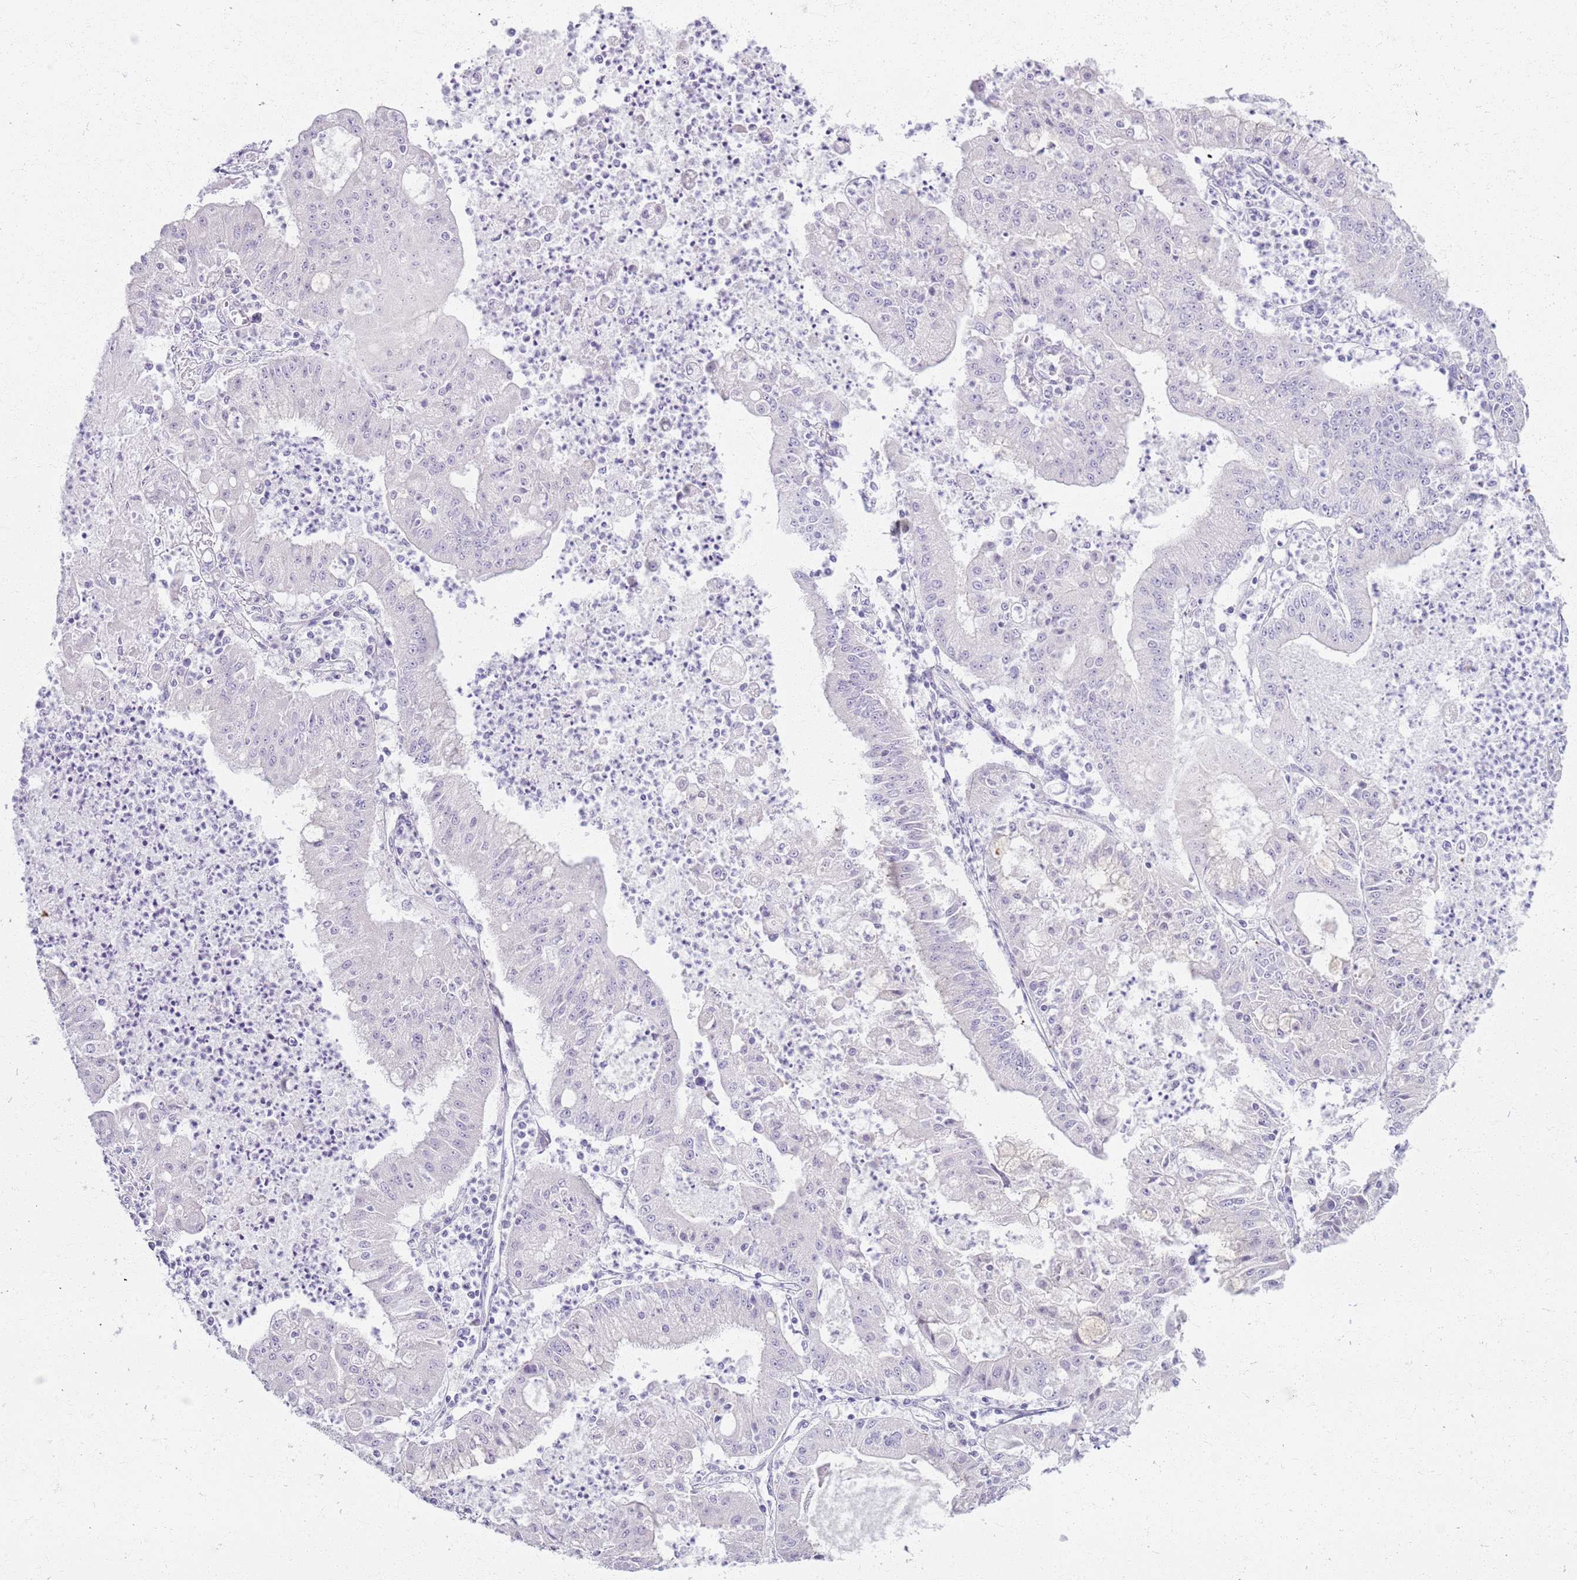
{"staining": {"intensity": "negative", "quantity": "none", "location": "none"}, "tissue": "ovarian cancer", "cell_type": "Tumor cells", "image_type": "cancer", "snomed": [{"axis": "morphology", "description": "Cystadenocarcinoma, mucinous, NOS"}, {"axis": "topography", "description": "Ovary"}], "caption": "High magnification brightfield microscopy of mucinous cystadenocarcinoma (ovarian) stained with DAB (3,3'-diaminobenzidine) (brown) and counterstained with hematoxylin (blue): tumor cells show no significant staining.", "gene": "CSRP3", "patient": {"sex": "female", "age": 70}}